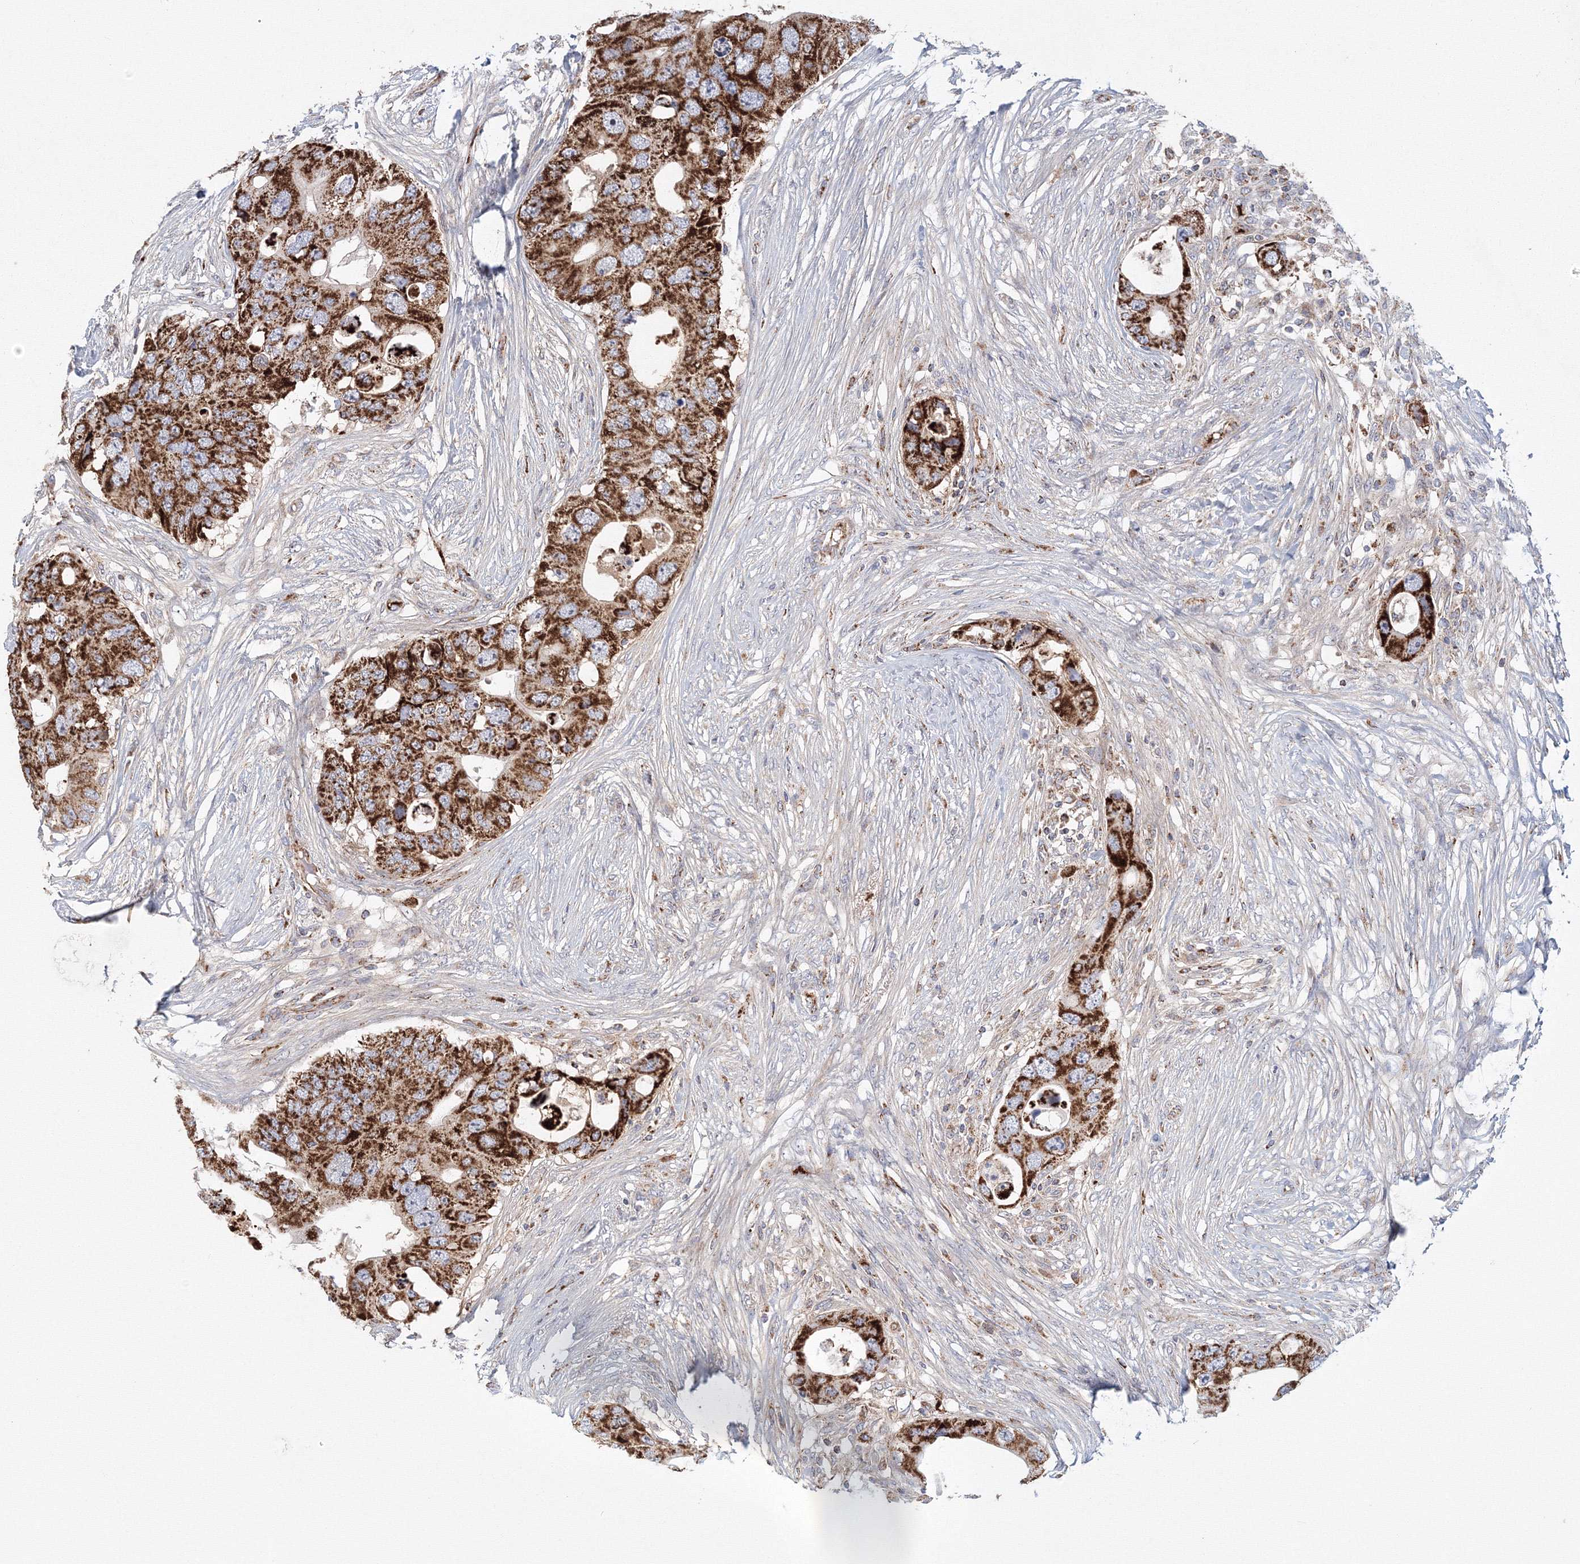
{"staining": {"intensity": "strong", "quantity": ">75%", "location": "cytoplasmic/membranous"}, "tissue": "colorectal cancer", "cell_type": "Tumor cells", "image_type": "cancer", "snomed": [{"axis": "morphology", "description": "Adenocarcinoma, NOS"}, {"axis": "topography", "description": "Colon"}], "caption": "Approximately >75% of tumor cells in human colorectal cancer exhibit strong cytoplasmic/membranous protein expression as visualized by brown immunohistochemical staining.", "gene": "GRPEL1", "patient": {"sex": "male", "age": 71}}